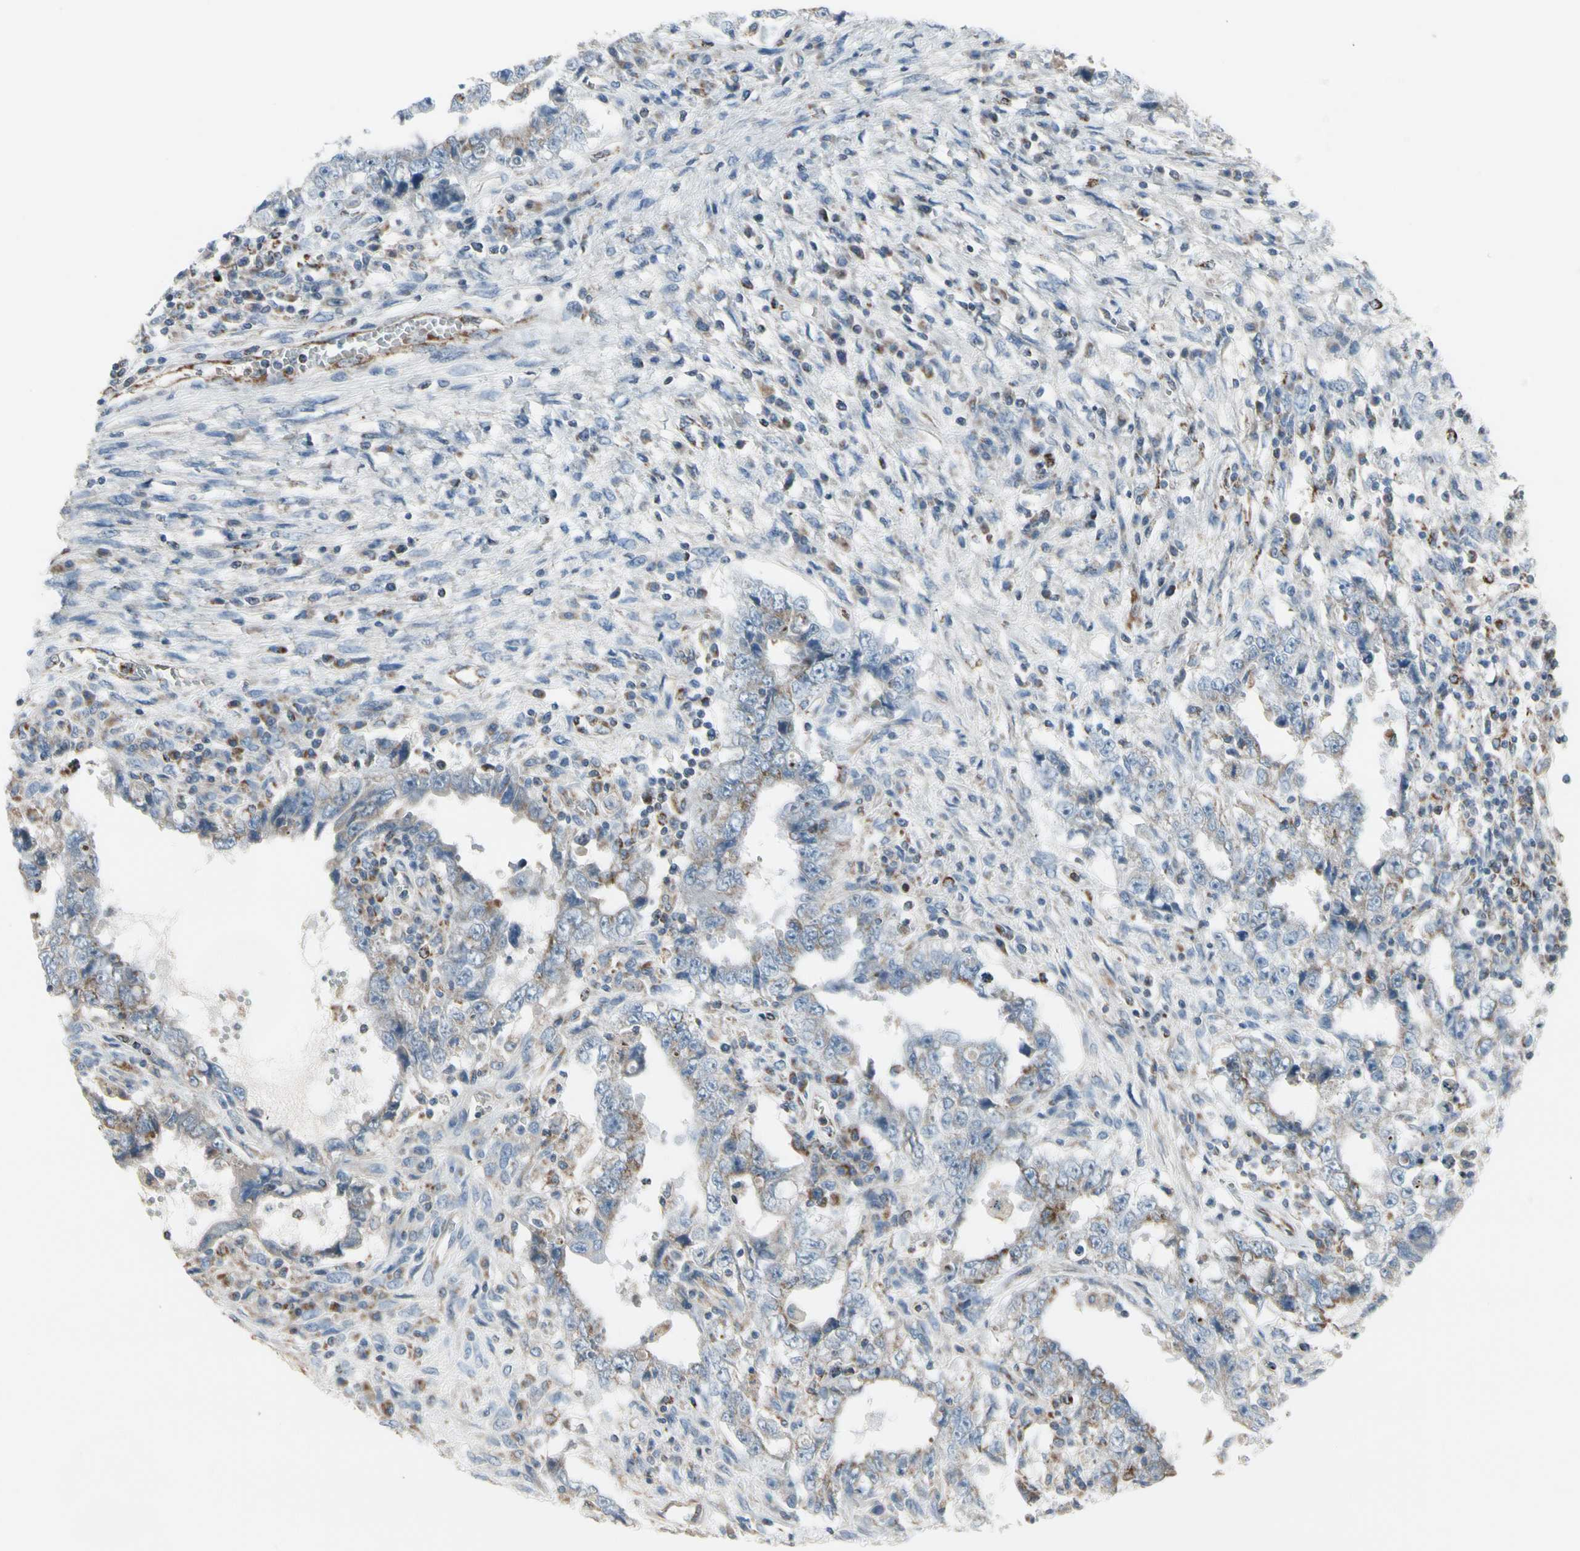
{"staining": {"intensity": "weak", "quantity": ">75%", "location": "cytoplasmic/membranous"}, "tissue": "testis cancer", "cell_type": "Tumor cells", "image_type": "cancer", "snomed": [{"axis": "morphology", "description": "Carcinoma, Embryonal, NOS"}, {"axis": "topography", "description": "Testis"}], "caption": "A high-resolution histopathology image shows immunohistochemistry staining of testis embryonal carcinoma, which displays weak cytoplasmic/membranous staining in approximately >75% of tumor cells.", "gene": "CPT1A", "patient": {"sex": "male", "age": 26}}